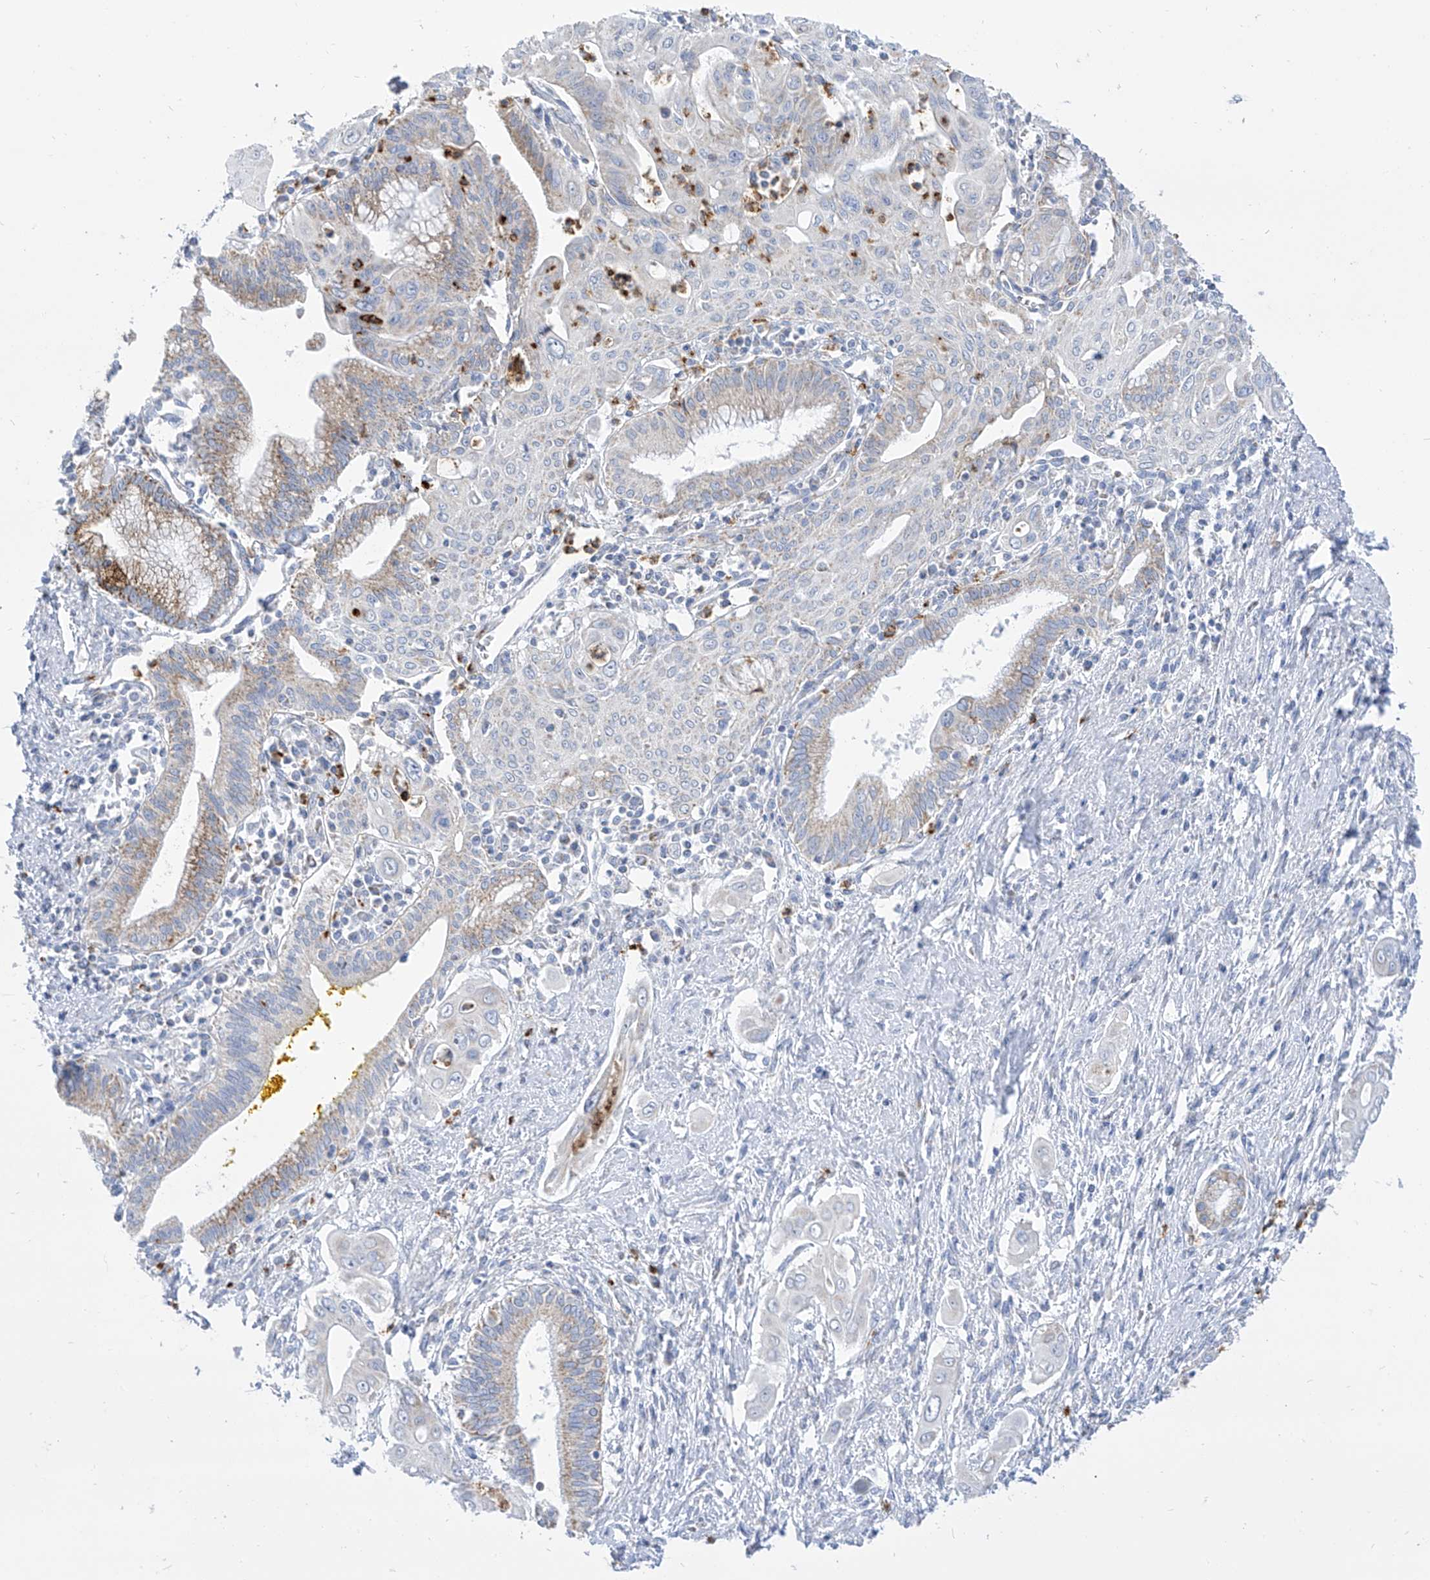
{"staining": {"intensity": "moderate", "quantity": "<25%", "location": "cytoplasmic/membranous"}, "tissue": "pancreatic cancer", "cell_type": "Tumor cells", "image_type": "cancer", "snomed": [{"axis": "morphology", "description": "Adenocarcinoma, NOS"}, {"axis": "topography", "description": "Pancreas"}], "caption": "Protein expression analysis of human adenocarcinoma (pancreatic) reveals moderate cytoplasmic/membranous expression in approximately <25% of tumor cells. (Stains: DAB in brown, nuclei in blue, Microscopy: brightfield microscopy at high magnification).", "gene": "COQ3", "patient": {"sex": "male", "age": 58}}